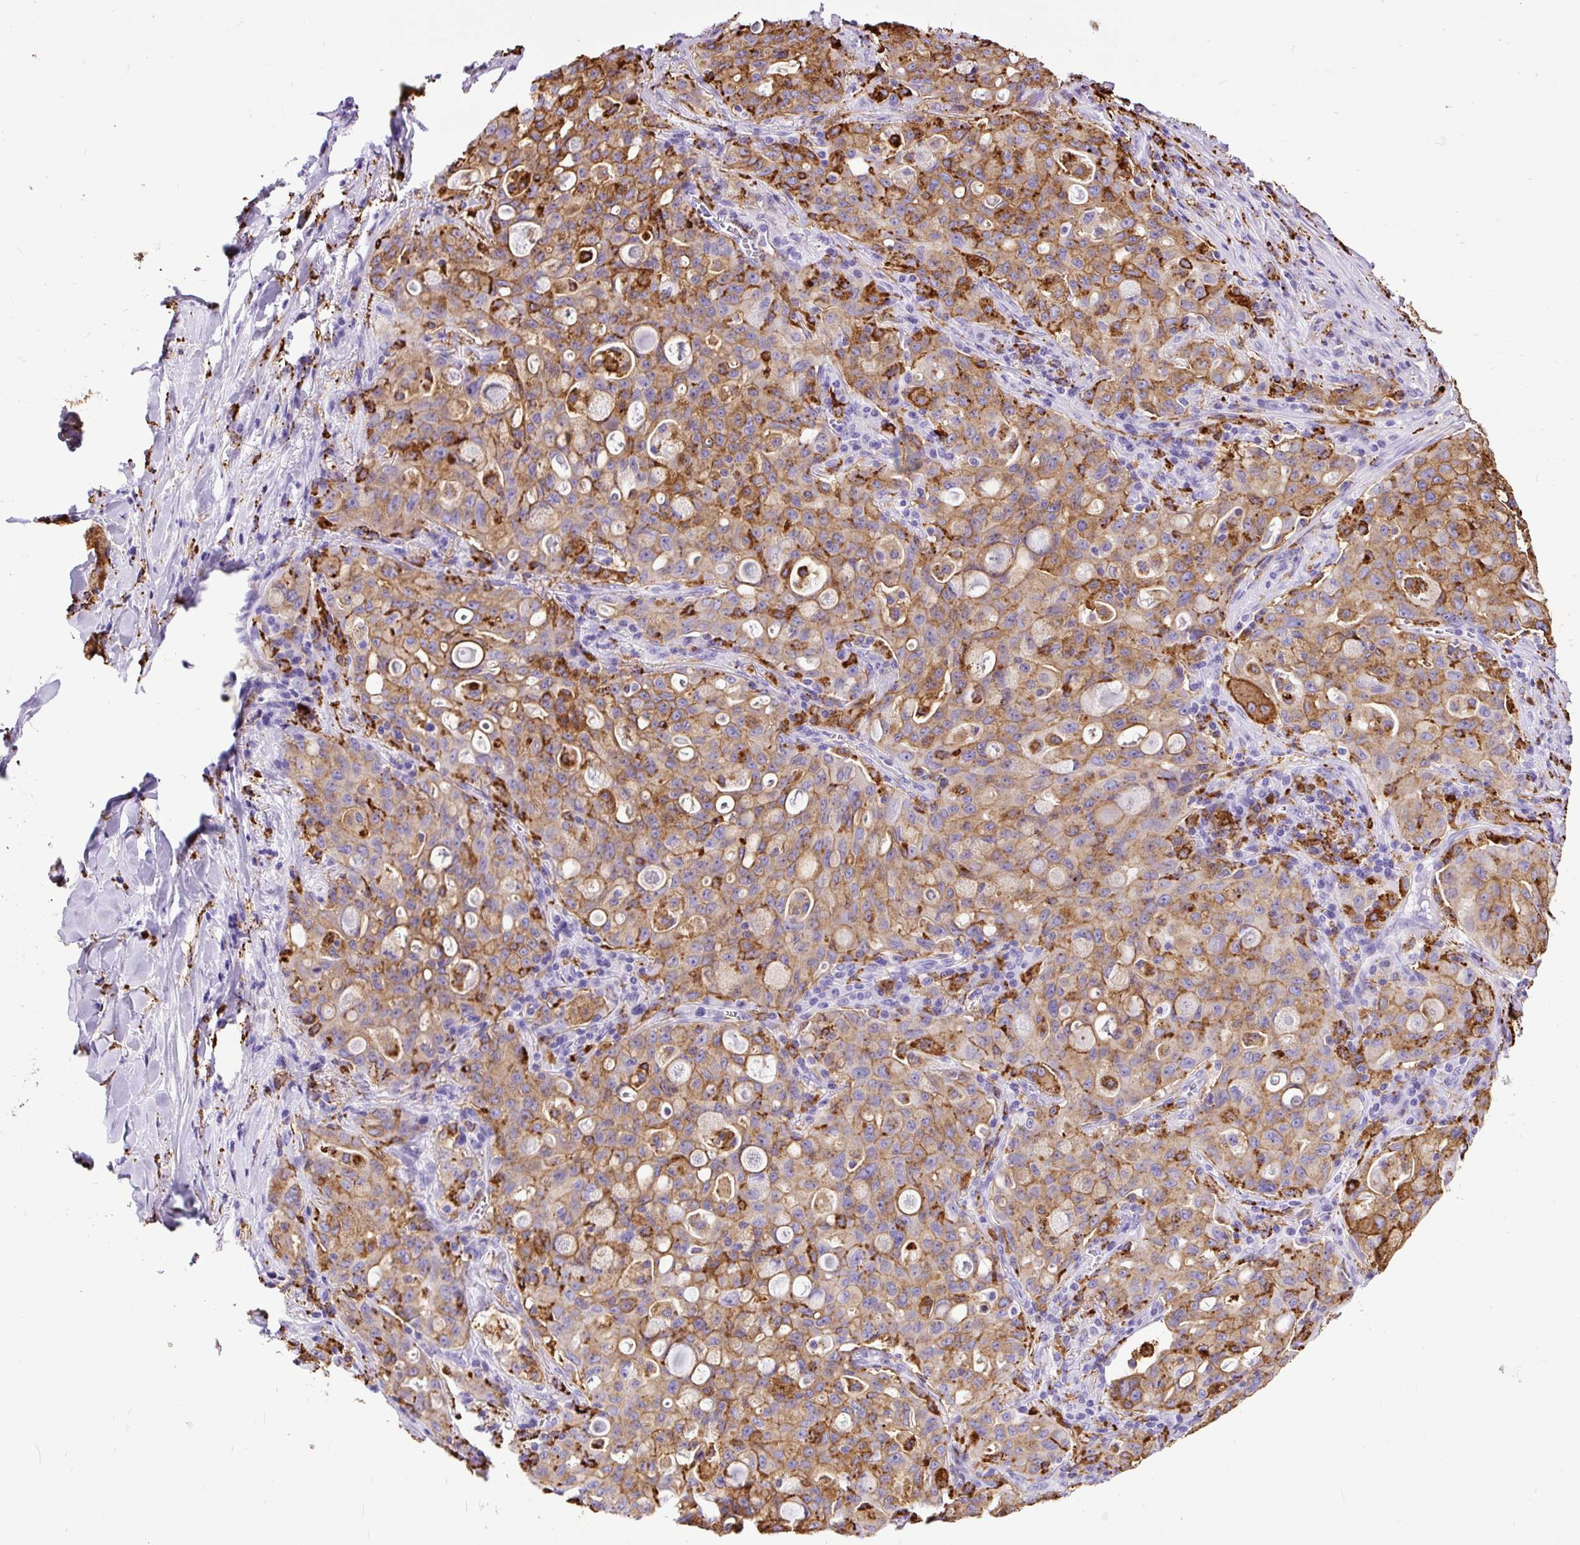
{"staining": {"intensity": "moderate", "quantity": "25%-75%", "location": "cytoplasmic/membranous"}, "tissue": "lung cancer", "cell_type": "Tumor cells", "image_type": "cancer", "snomed": [{"axis": "morphology", "description": "Adenocarcinoma, NOS"}, {"axis": "topography", "description": "Lung"}], "caption": "Lung cancer tissue exhibits moderate cytoplasmic/membranous positivity in about 25%-75% of tumor cells", "gene": "HLA-DRA", "patient": {"sex": "female", "age": 44}}